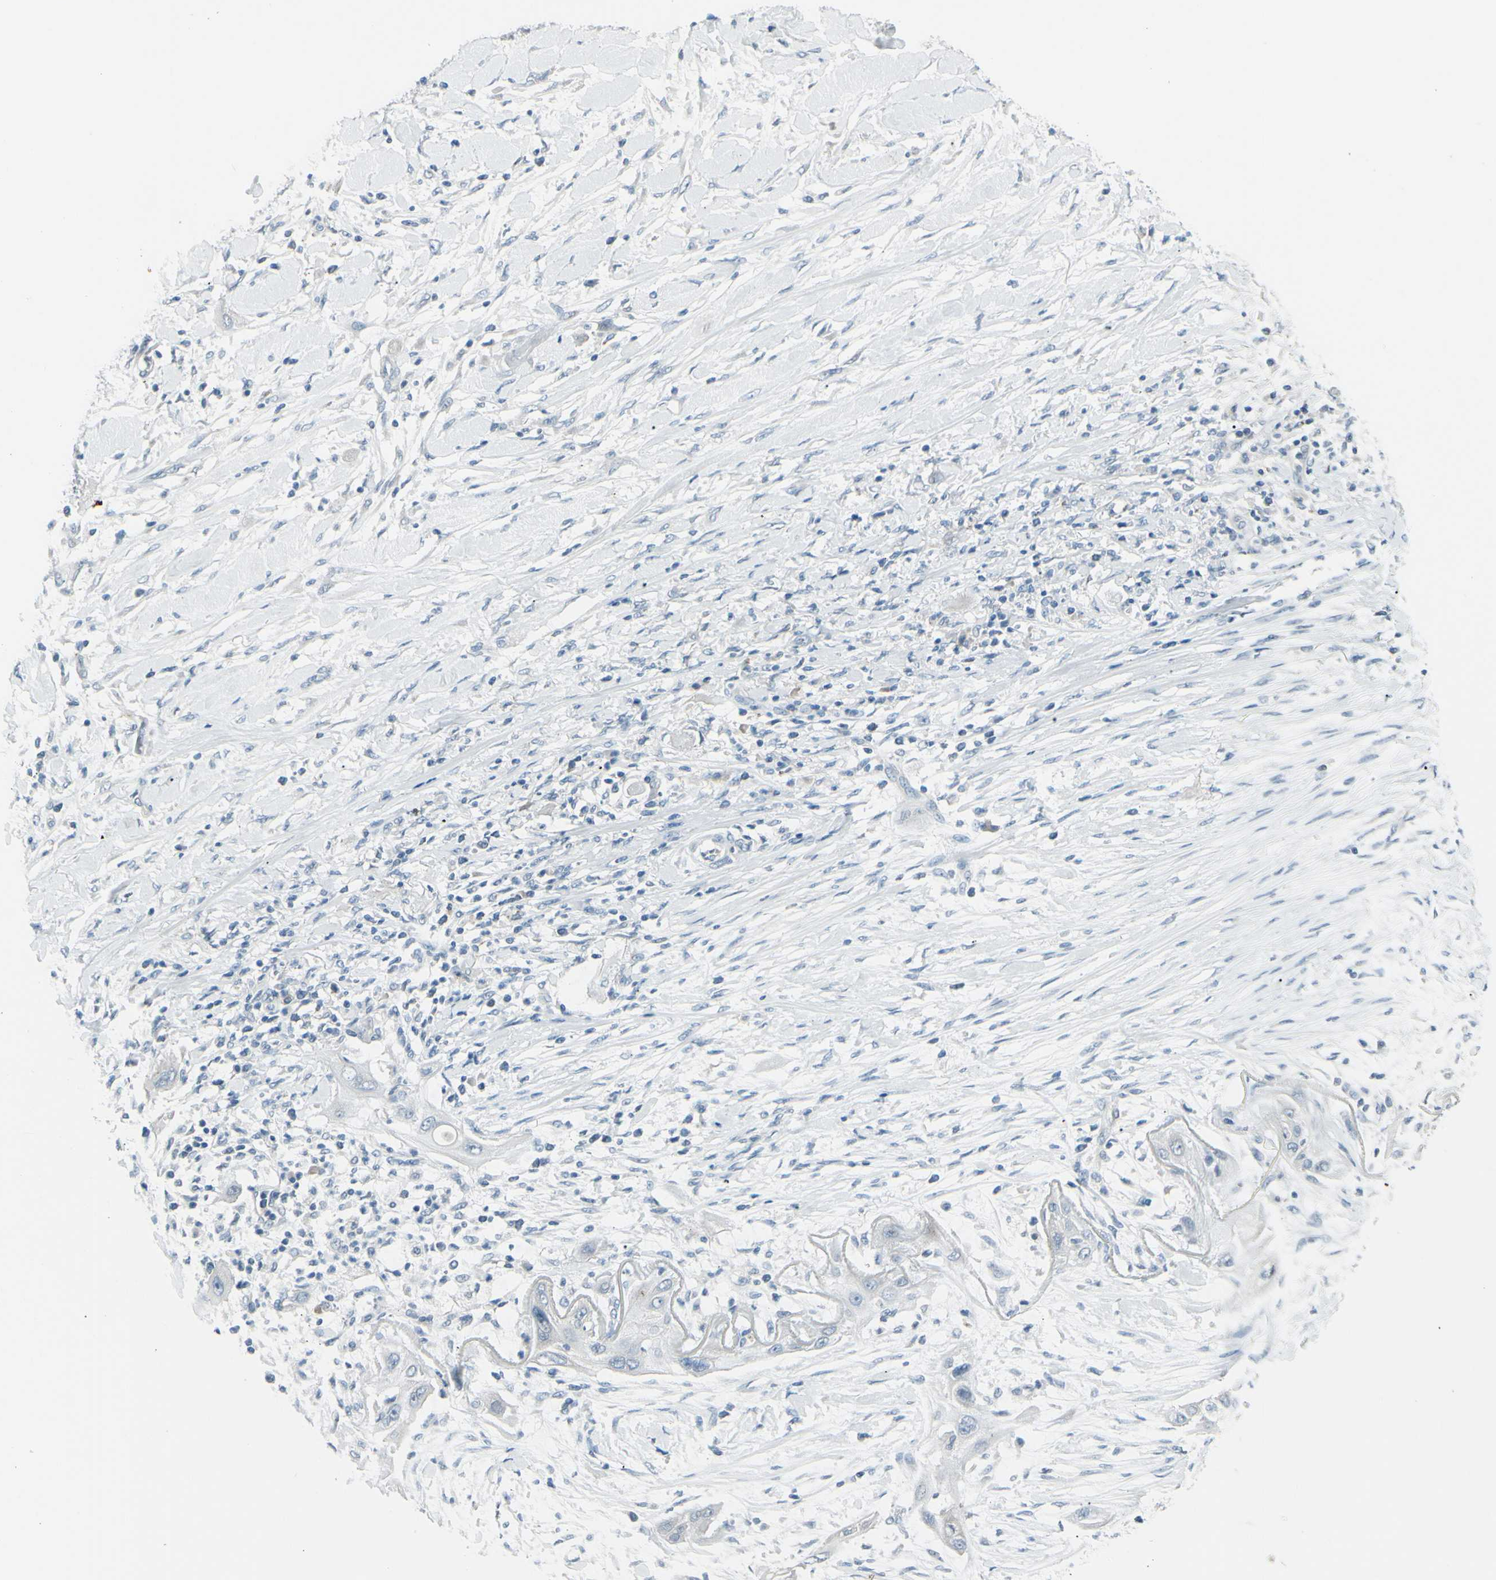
{"staining": {"intensity": "negative", "quantity": "none", "location": "none"}, "tissue": "lung cancer", "cell_type": "Tumor cells", "image_type": "cancer", "snomed": [{"axis": "morphology", "description": "Squamous cell carcinoma, NOS"}, {"axis": "topography", "description": "Lung"}], "caption": "The IHC image has no significant positivity in tumor cells of lung cancer (squamous cell carcinoma) tissue. (DAB (3,3'-diaminobenzidine) immunohistochemistry, high magnification).", "gene": "GPR34", "patient": {"sex": "female", "age": 47}}